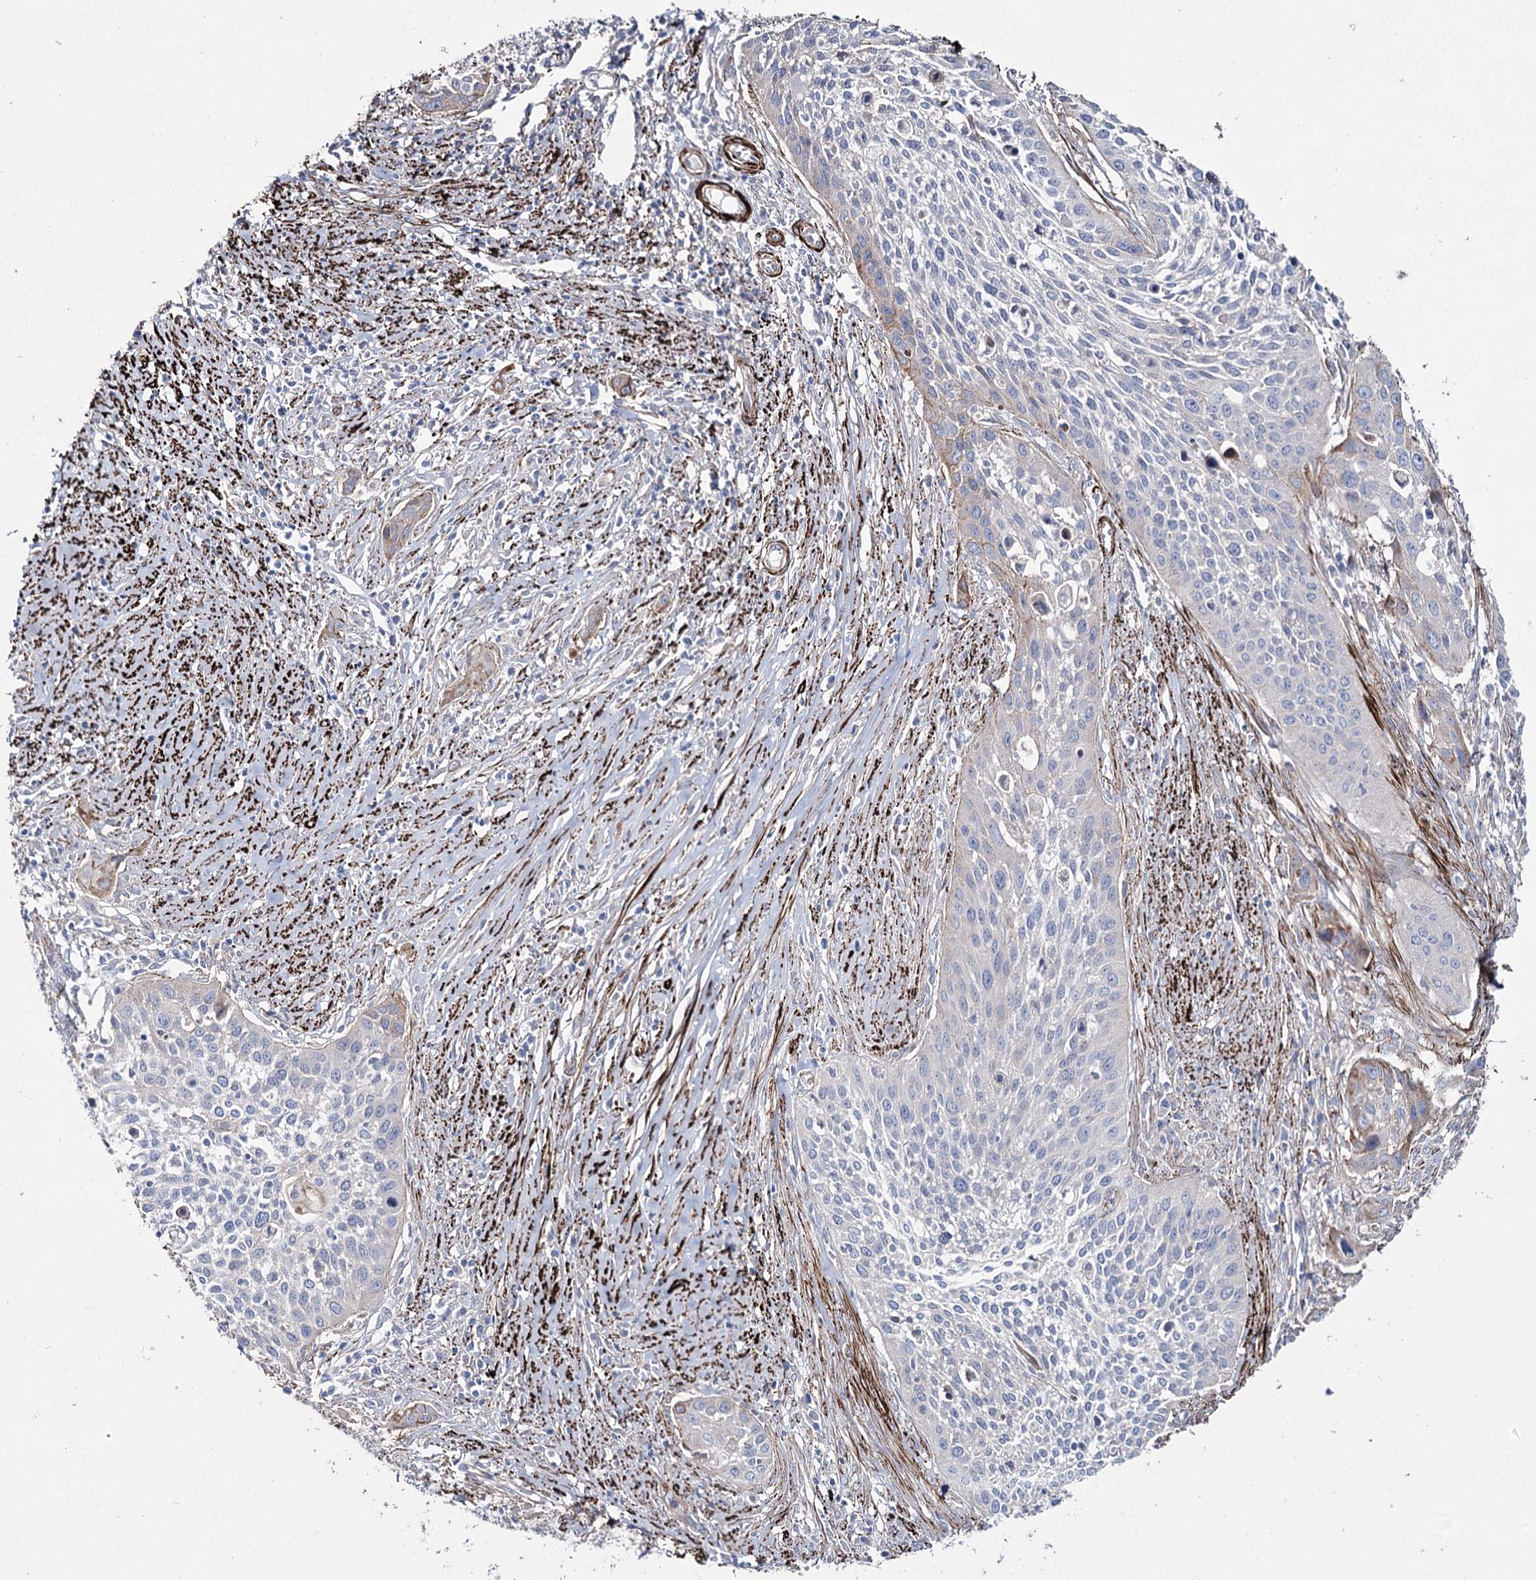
{"staining": {"intensity": "negative", "quantity": "none", "location": "none"}, "tissue": "cervical cancer", "cell_type": "Tumor cells", "image_type": "cancer", "snomed": [{"axis": "morphology", "description": "Squamous cell carcinoma, NOS"}, {"axis": "topography", "description": "Cervix"}], "caption": "Tumor cells show no significant staining in squamous cell carcinoma (cervical).", "gene": "SUMF1", "patient": {"sex": "female", "age": 34}}